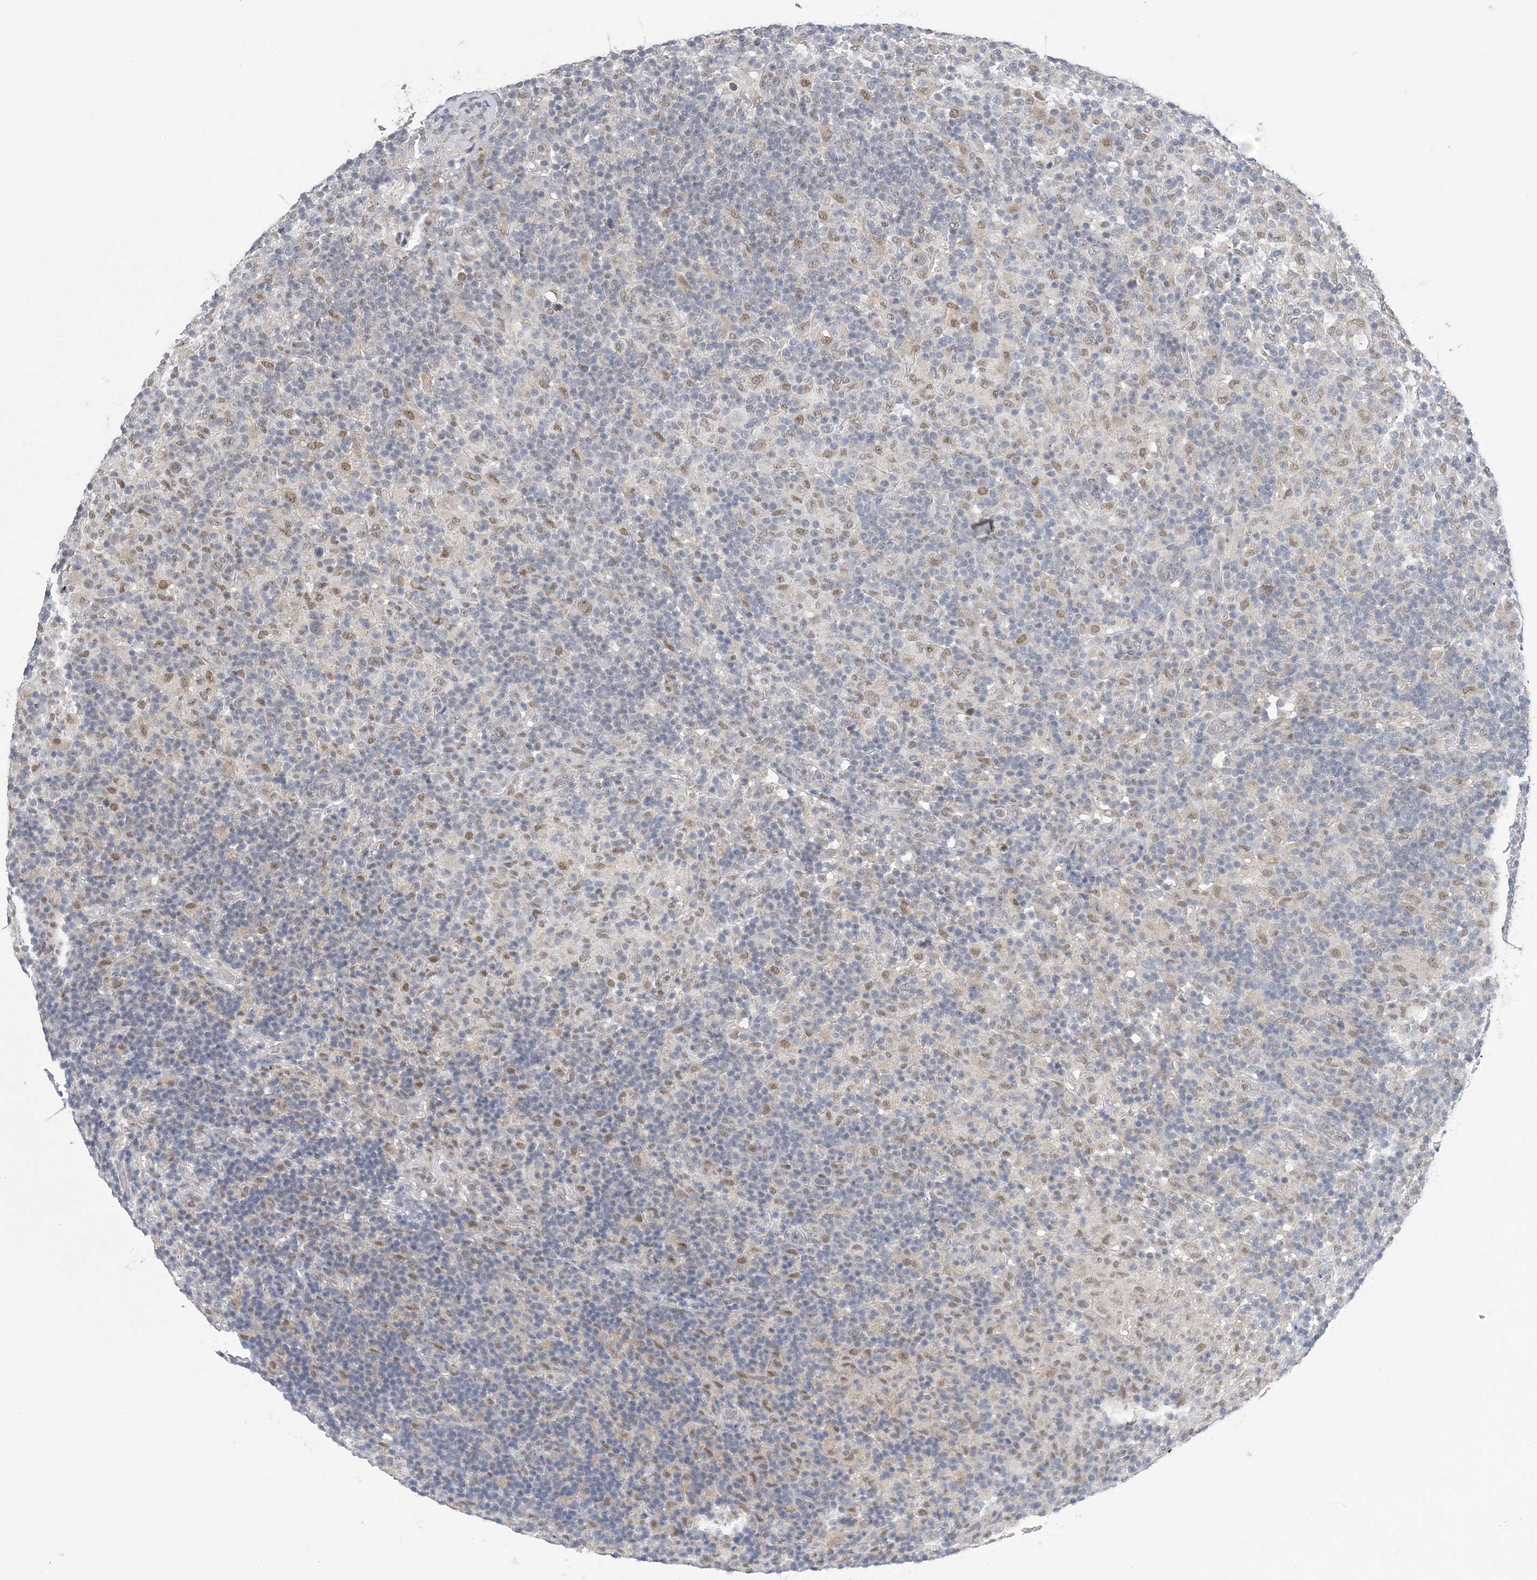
{"staining": {"intensity": "weak", "quantity": "<25%", "location": "nuclear"}, "tissue": "lymphoma", "cell_type": "Tumor cells", "image_type": "cancer", "snomed": [{"axis": "morphology", "description": "Hodgkin's disease, NOS"}, {"axis": "topography", "description": "Lymph node"}], "caption": "This is a micrograph of immunohistochemistry staining of Hodgkin's disease, which shows no staining in tumor cells.", "gene": "ZBTB7A", "patient": {"sex": "male", "age": 70}}